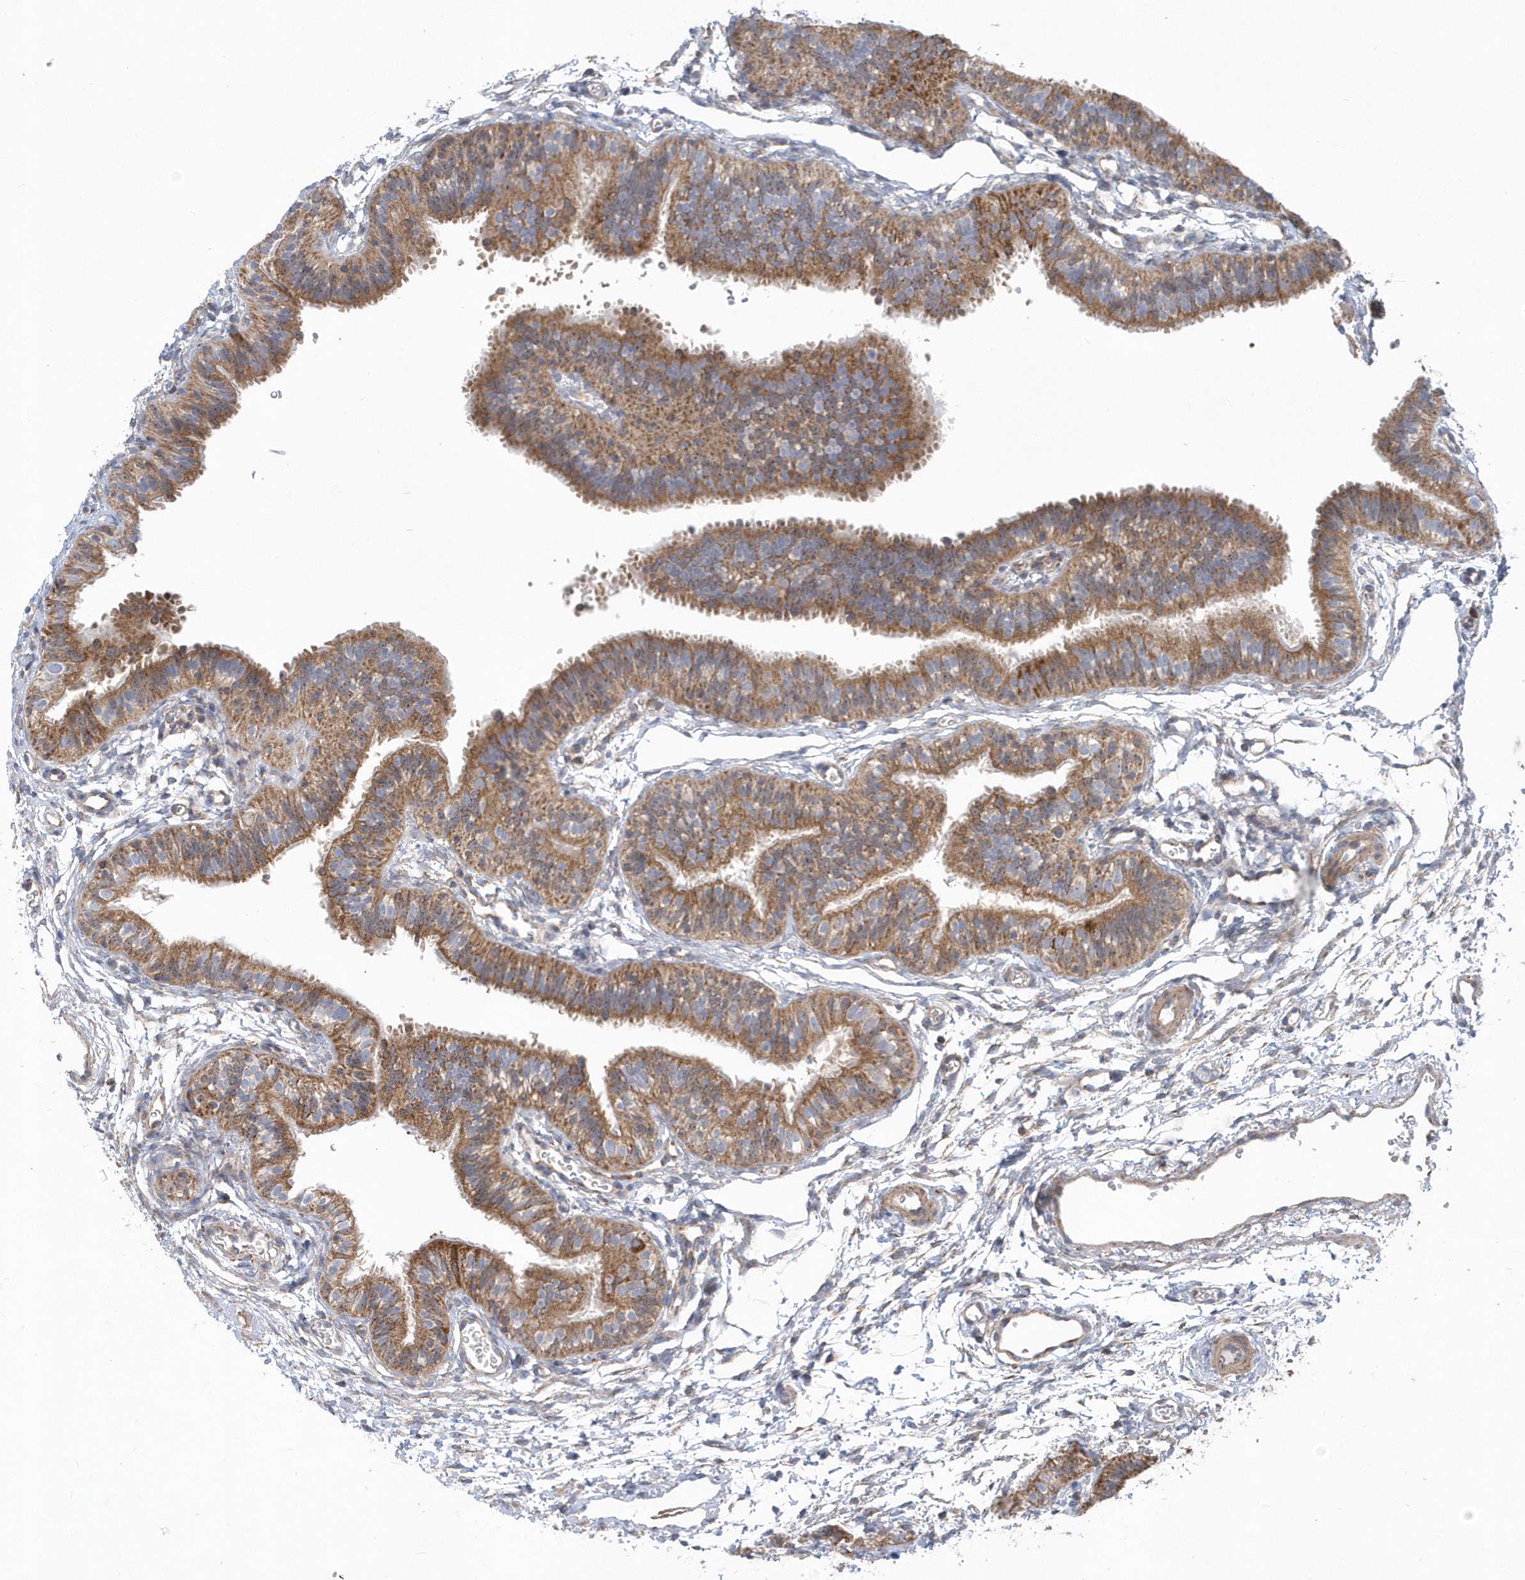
{"staining": {"intensity": "moderate", "quantity": ">75%", "location": "cytoplasmic/membranous"}, "tissue": "fallopian tube", "cell_type": "Glandular cells", "image_type": "normal", "snomed": [{"axis": "morphology", "description": "Normal tissue, NOS"}, {"axis": "topography", "description": "Fallopian tube"}], "caption": "Fallopian tube stained with DAB (3,3'-diaminobenzidine) immunohistochemistry reveals medium levels of moderate cytoplasmic/membranous positivity in approximately >75% of glandular cells. Using DAB (brown) and hematoxylin (blue) stains, captured at high magnification using brightfield microscopy.", "gene": "PPP1R7", "patient": {"sex": "female", "age": 35}}